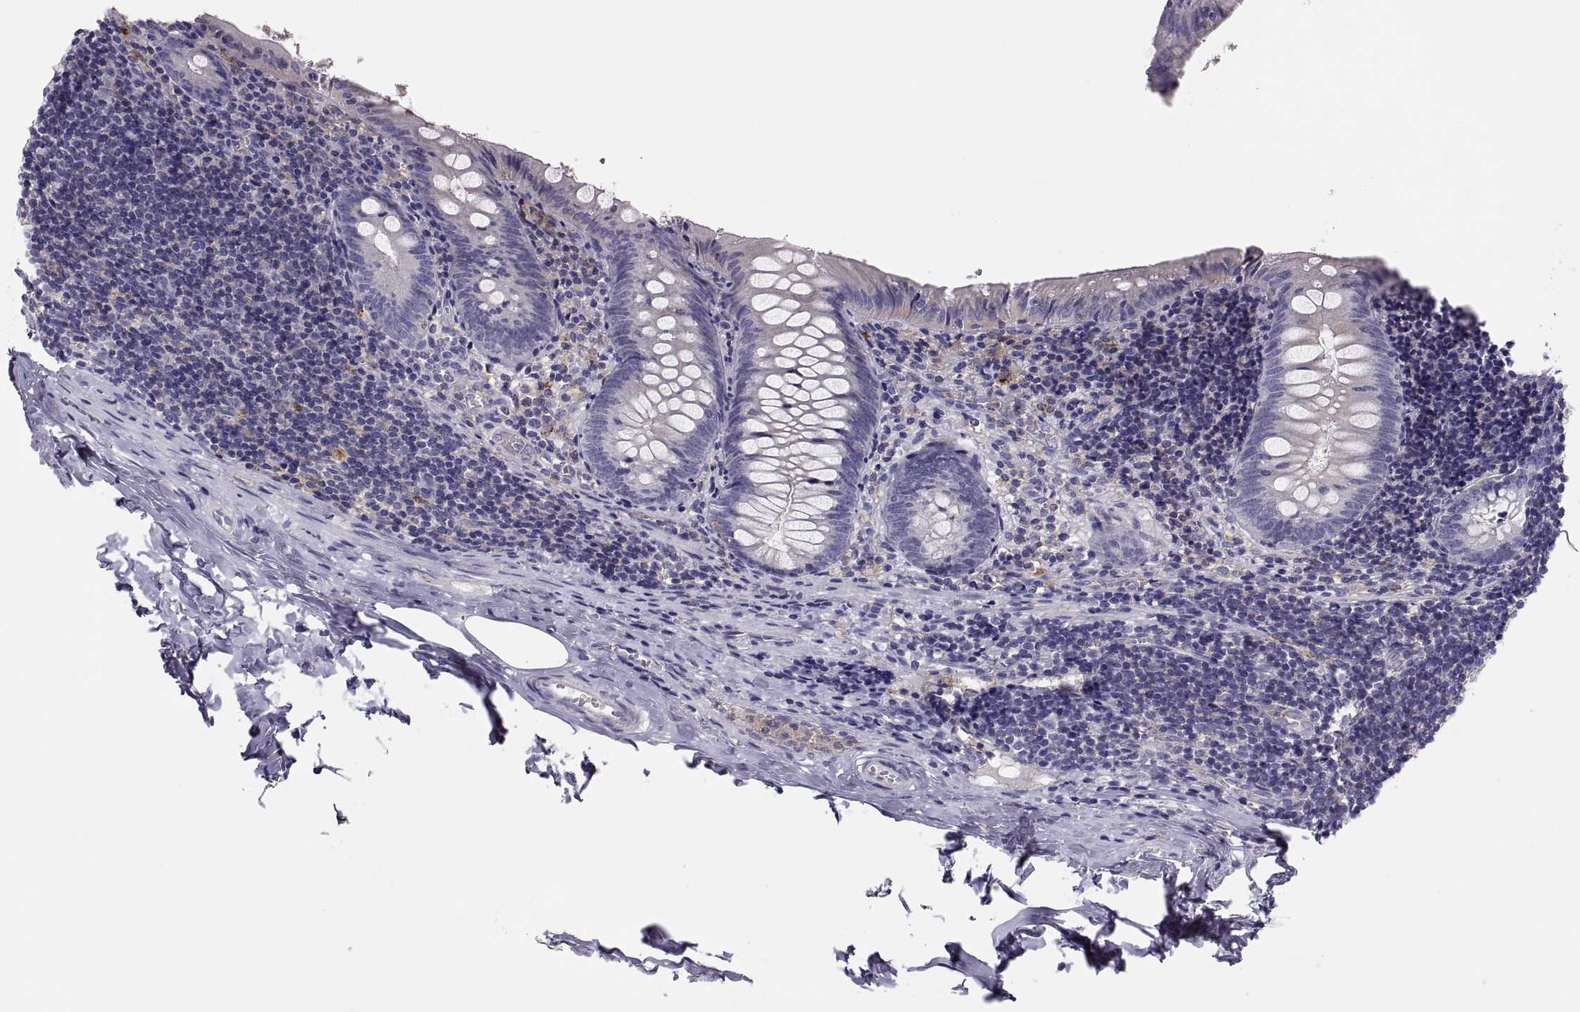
{"staining": {"intensity": "negative", "quantity": "none", "location": "none"}, "tissue": "appendix", "cell_type": "Glandular cells", "image_type": "normal", "snomed": [{"axis": "morphology", "description": "Normal tissue, NOS"}, {"axis": "topography", "description": "Appendix"}], "caption": "A histopathology image of human appendix is negative for staining in glandular cells. The staining was performed using DAB to visualize the protein expression in brown, while the nuclei were stained in blue with hematoxylin (Magnification: 20x).", "gene": "RALB", "patient": {"sex": "female", "age": 23}}